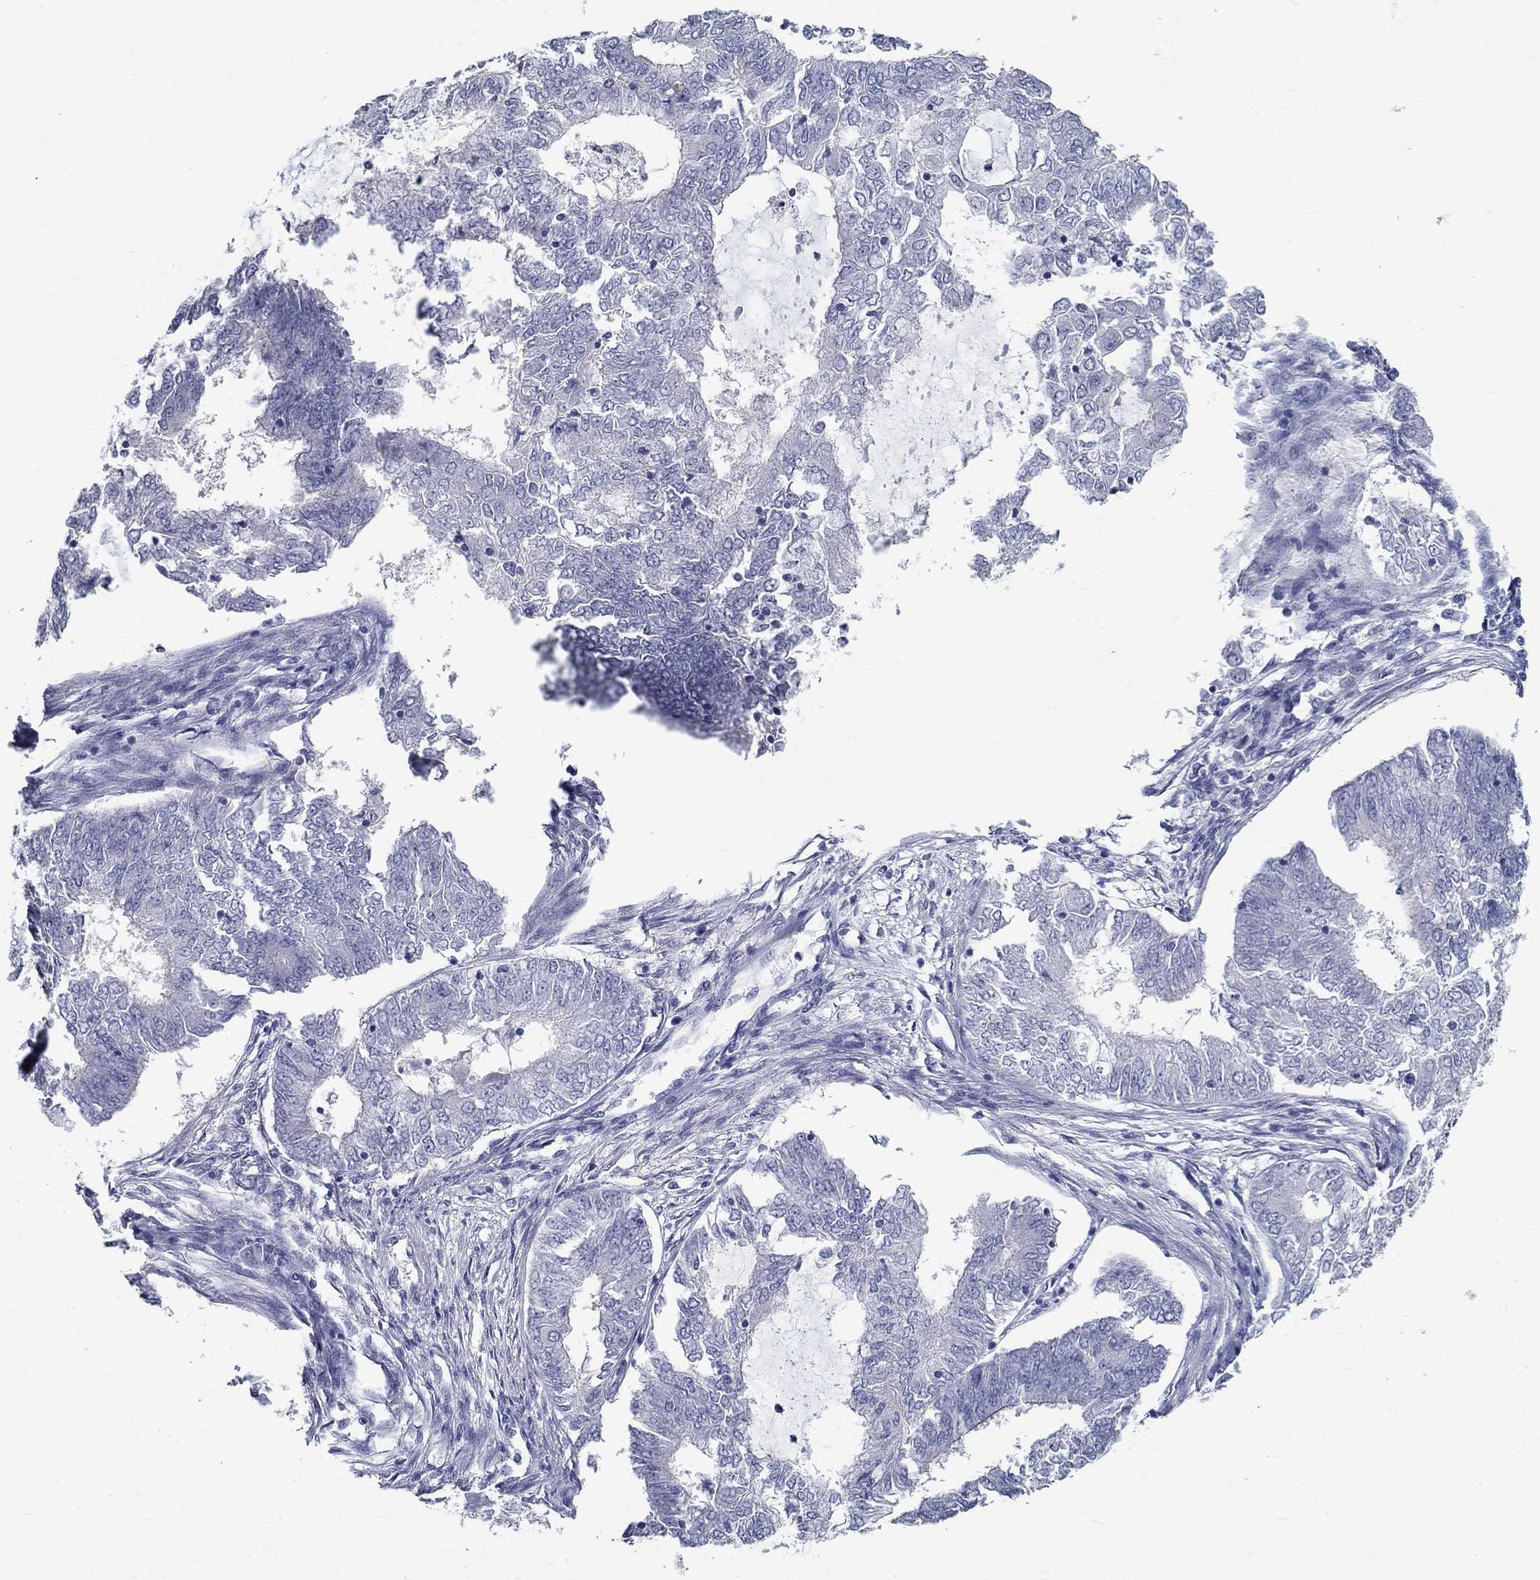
{"staining": {"intensity": "negative", "quantity": "none", "location": "none"}, "tissue": "endometrial cancer", "cell_type": "Tumor cells", "image_type": "cancer", "snomed": [{"axis": "morphology", "description": "Adenocarcinoma, NOS"}, {"axis": "topography", "description": "Endometrium"}], "caption": "There is no significant expression in tumor cells of adenocarcinoma (endometrial).", "gene": "GUCA1A", "patient": {"sex": "female", "age": 62}}